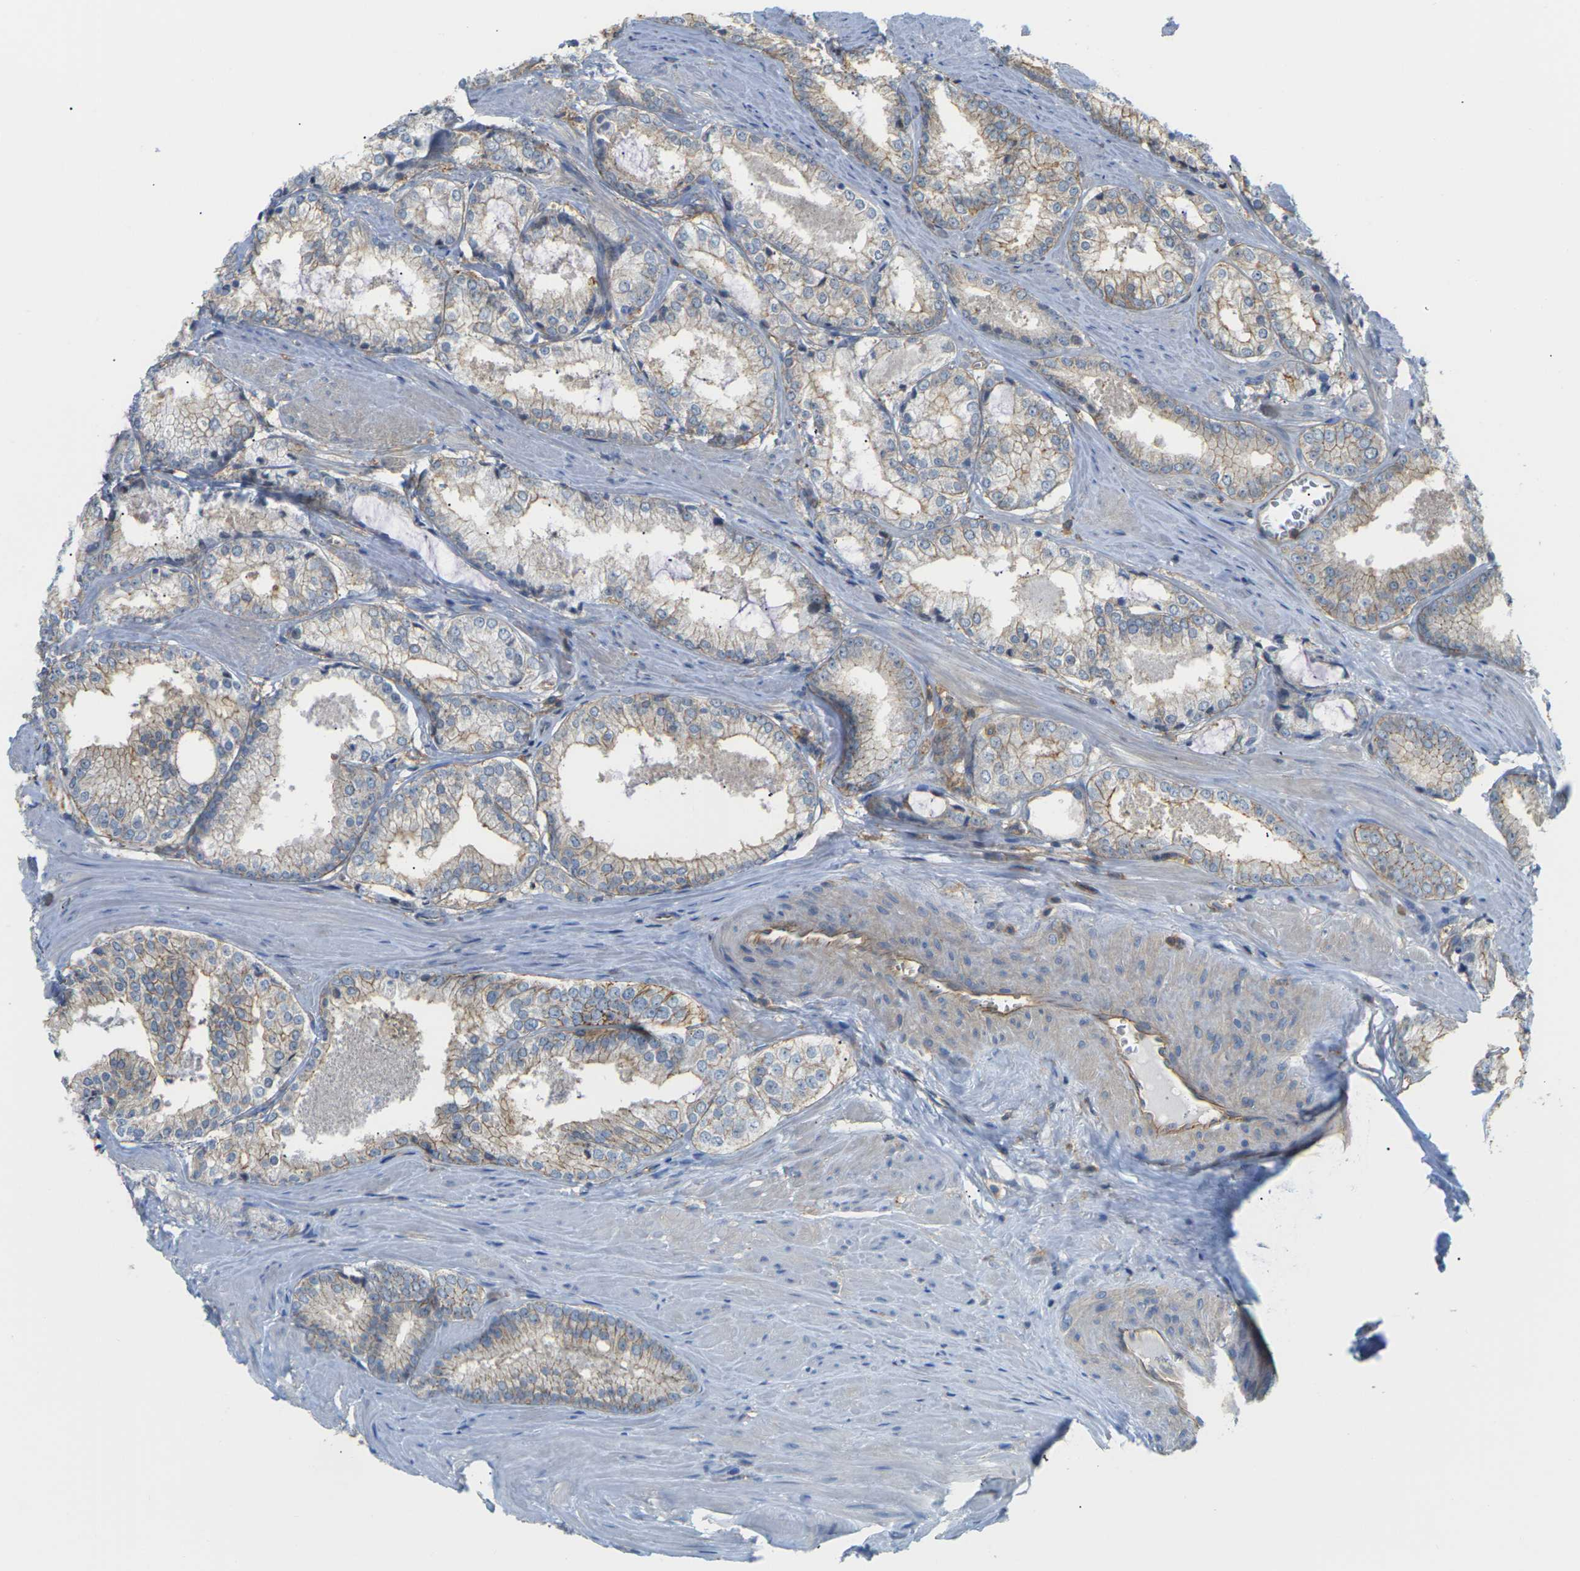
{"staining": {"intensity": "weak", "quantity": "<25%", "location": "cytoplasmic/membranous"}, "tissue": "prostate cancer", "cell_type": "Tumor cells", "image_type": "cancer", "snomed": [{"axis": "morphology", "description": "Adenocarcinoma, Low grade"}, {"axis": "topography", "description": "Prostate"}], "caption": "Tumor cells show no significant protein expression in prostate cancer. (DAB (3,3'-diaminobenzidine) IHC visualized using brightfield microscopy, high magnification).", "gene": "IQGAP1", "patient": {"sex": "male", "age": 64}}